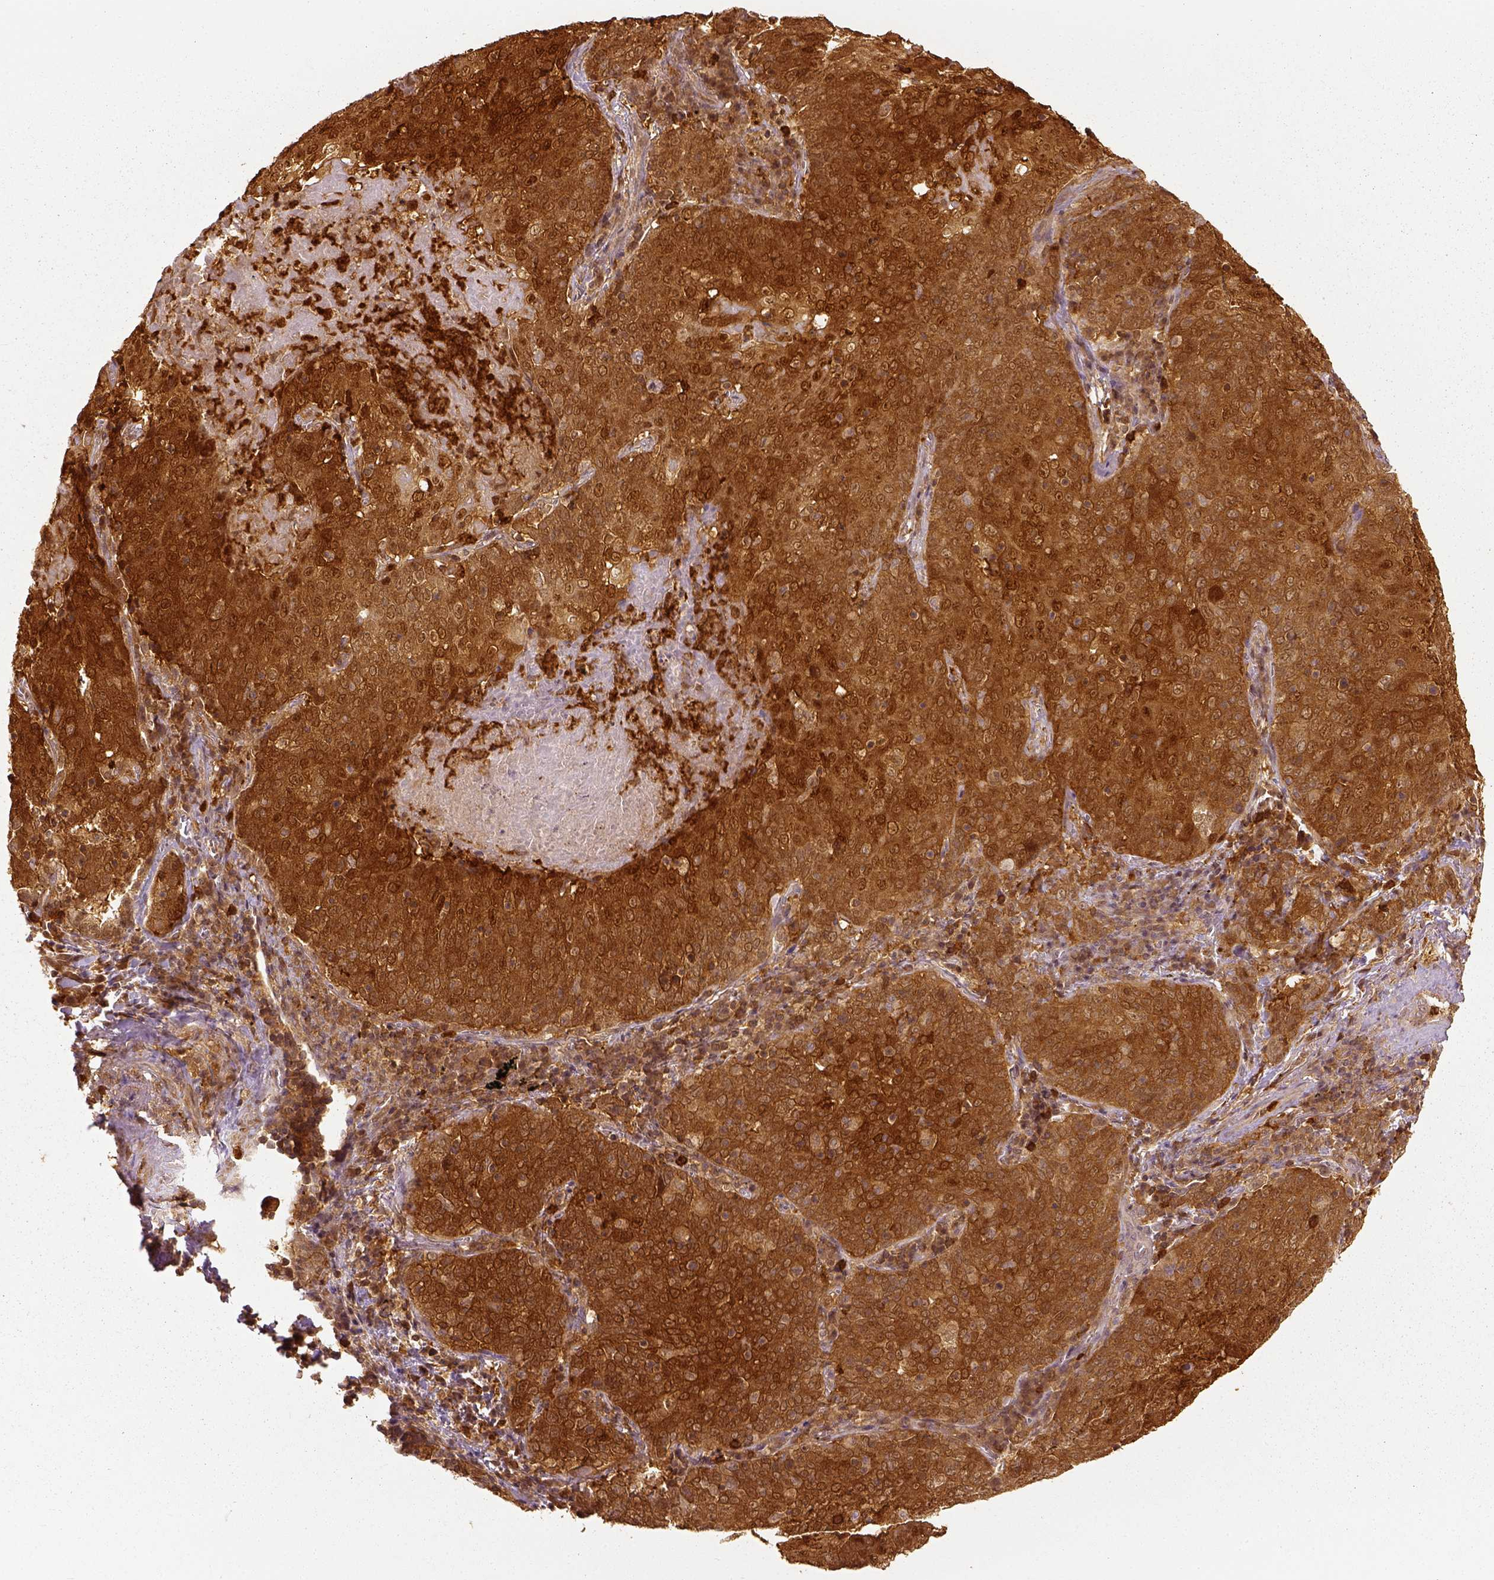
{"staining": {"intensity": "strong", "quantity": ">75%", "location": "cytoplasmic/membranous,nuclear"}, "tissue": "lung cancer", "cell_type": "Tumor cells", "image_type": "cancer", "snomed": [{"axis": "morphology", "description": "Squamous cell carcinoma, NOS"}, {"axis": "topography", "description": "Lung"}], "caption": "A high-resolution photomicrograph shows IHC staining of lung cancer, which exhibits strong cytoplasmic/membranous and nuclear staining in about >75% of tumor cells.", "gene": "GPI", "patient": {"sex": "male", "age": 82}}